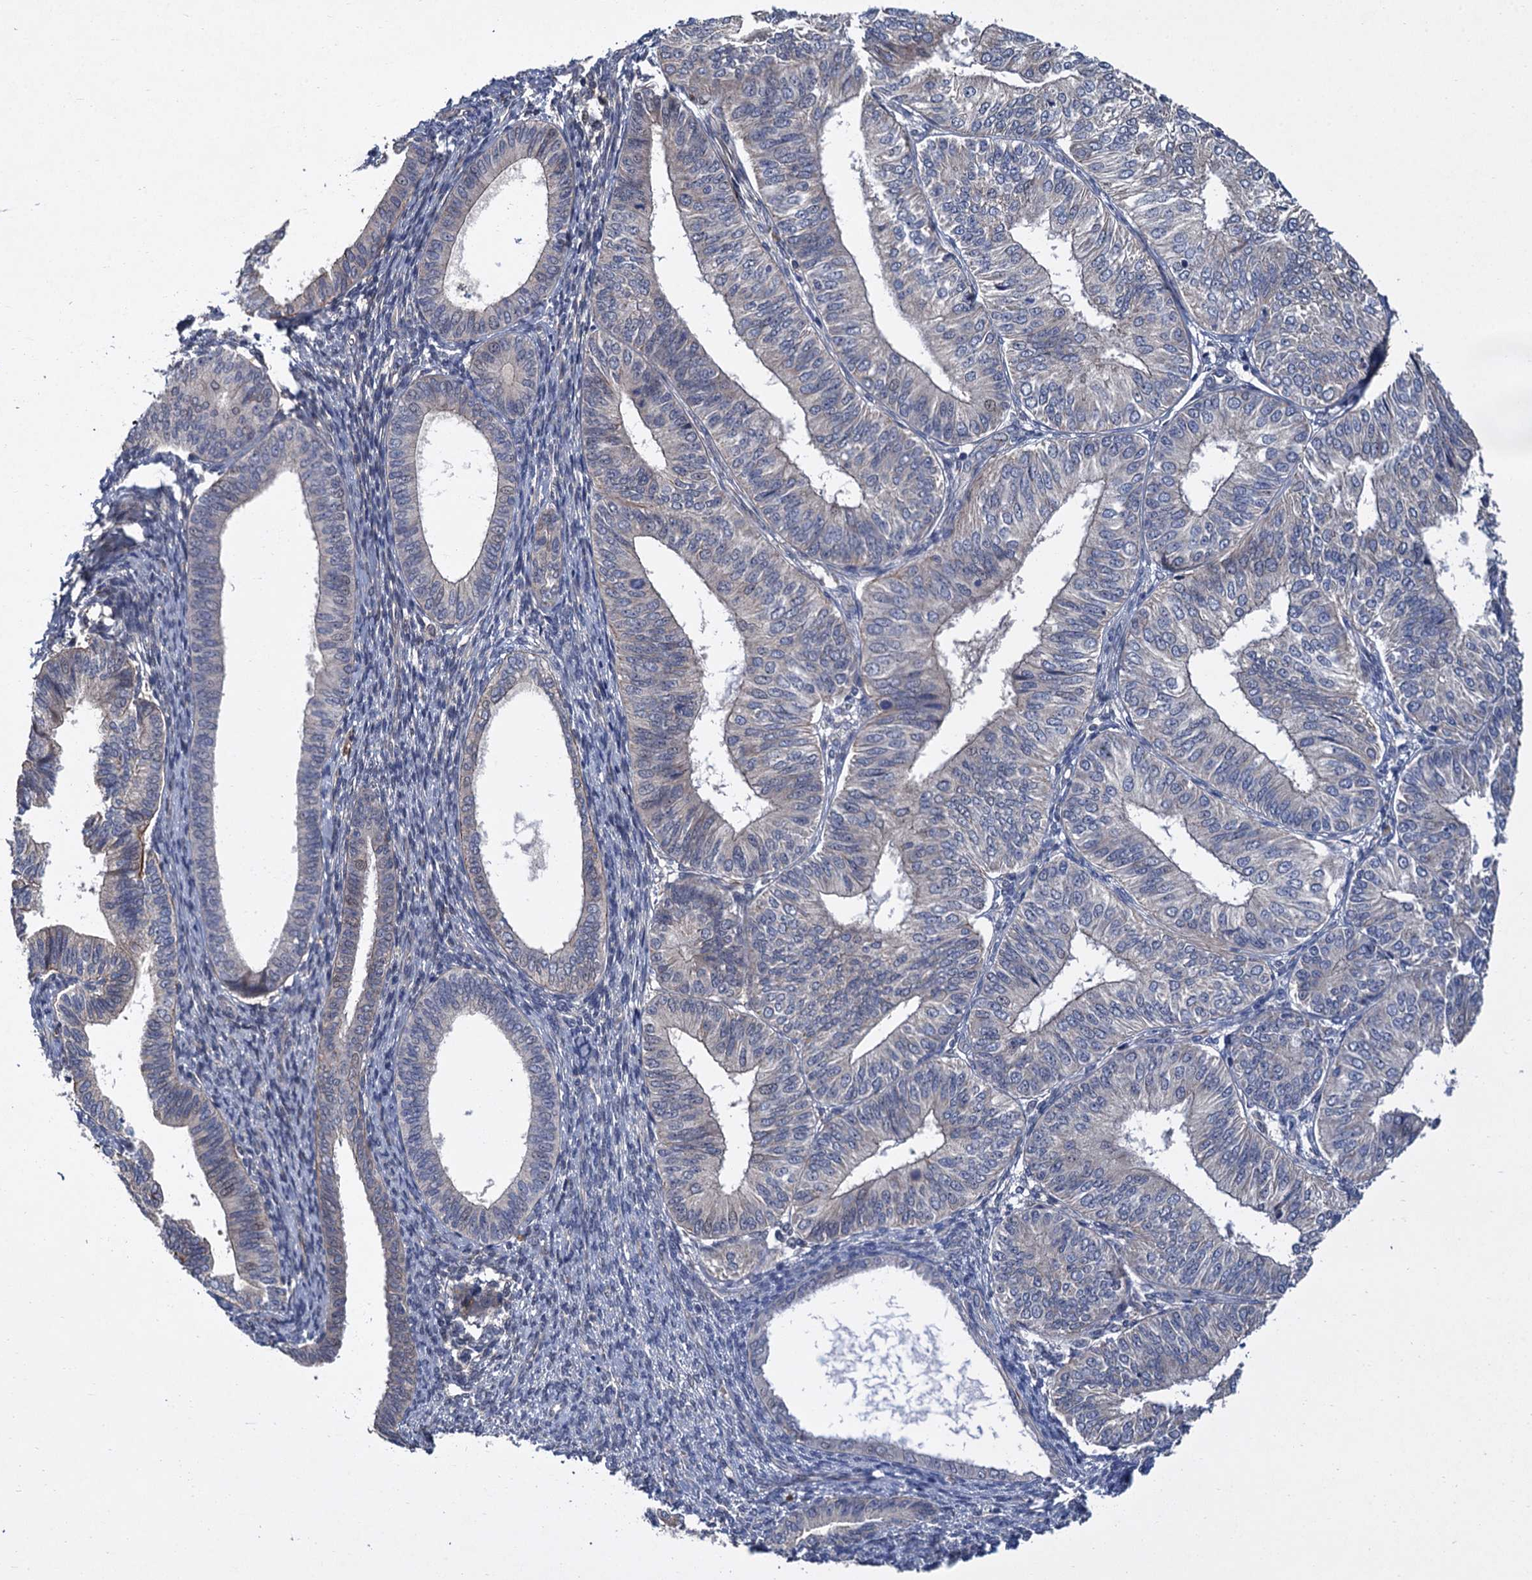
{"staining": {"intensity": "negative", "quantity": "none", "location": "none"}, "tissue": "endometrial cancer", "cell_type": "Tumor cells", "image_type": "cancer", "snomed": [{"axis": "morphology", "description": "Adenocarcinoma, NOS"}, {"axis": "topography", "description": "Endometrium"}], "caption": "IHC histopathology image of human endometrial adenocarcinoma stained for a protein (brown), which demonstrates no positivity in tumor cells. (DAB (3,3'-diaminobenzidine) immunohistochemistry, high magnification).", "gene": "TRAF7", "patient": {"sex": "female", "age": 58}}